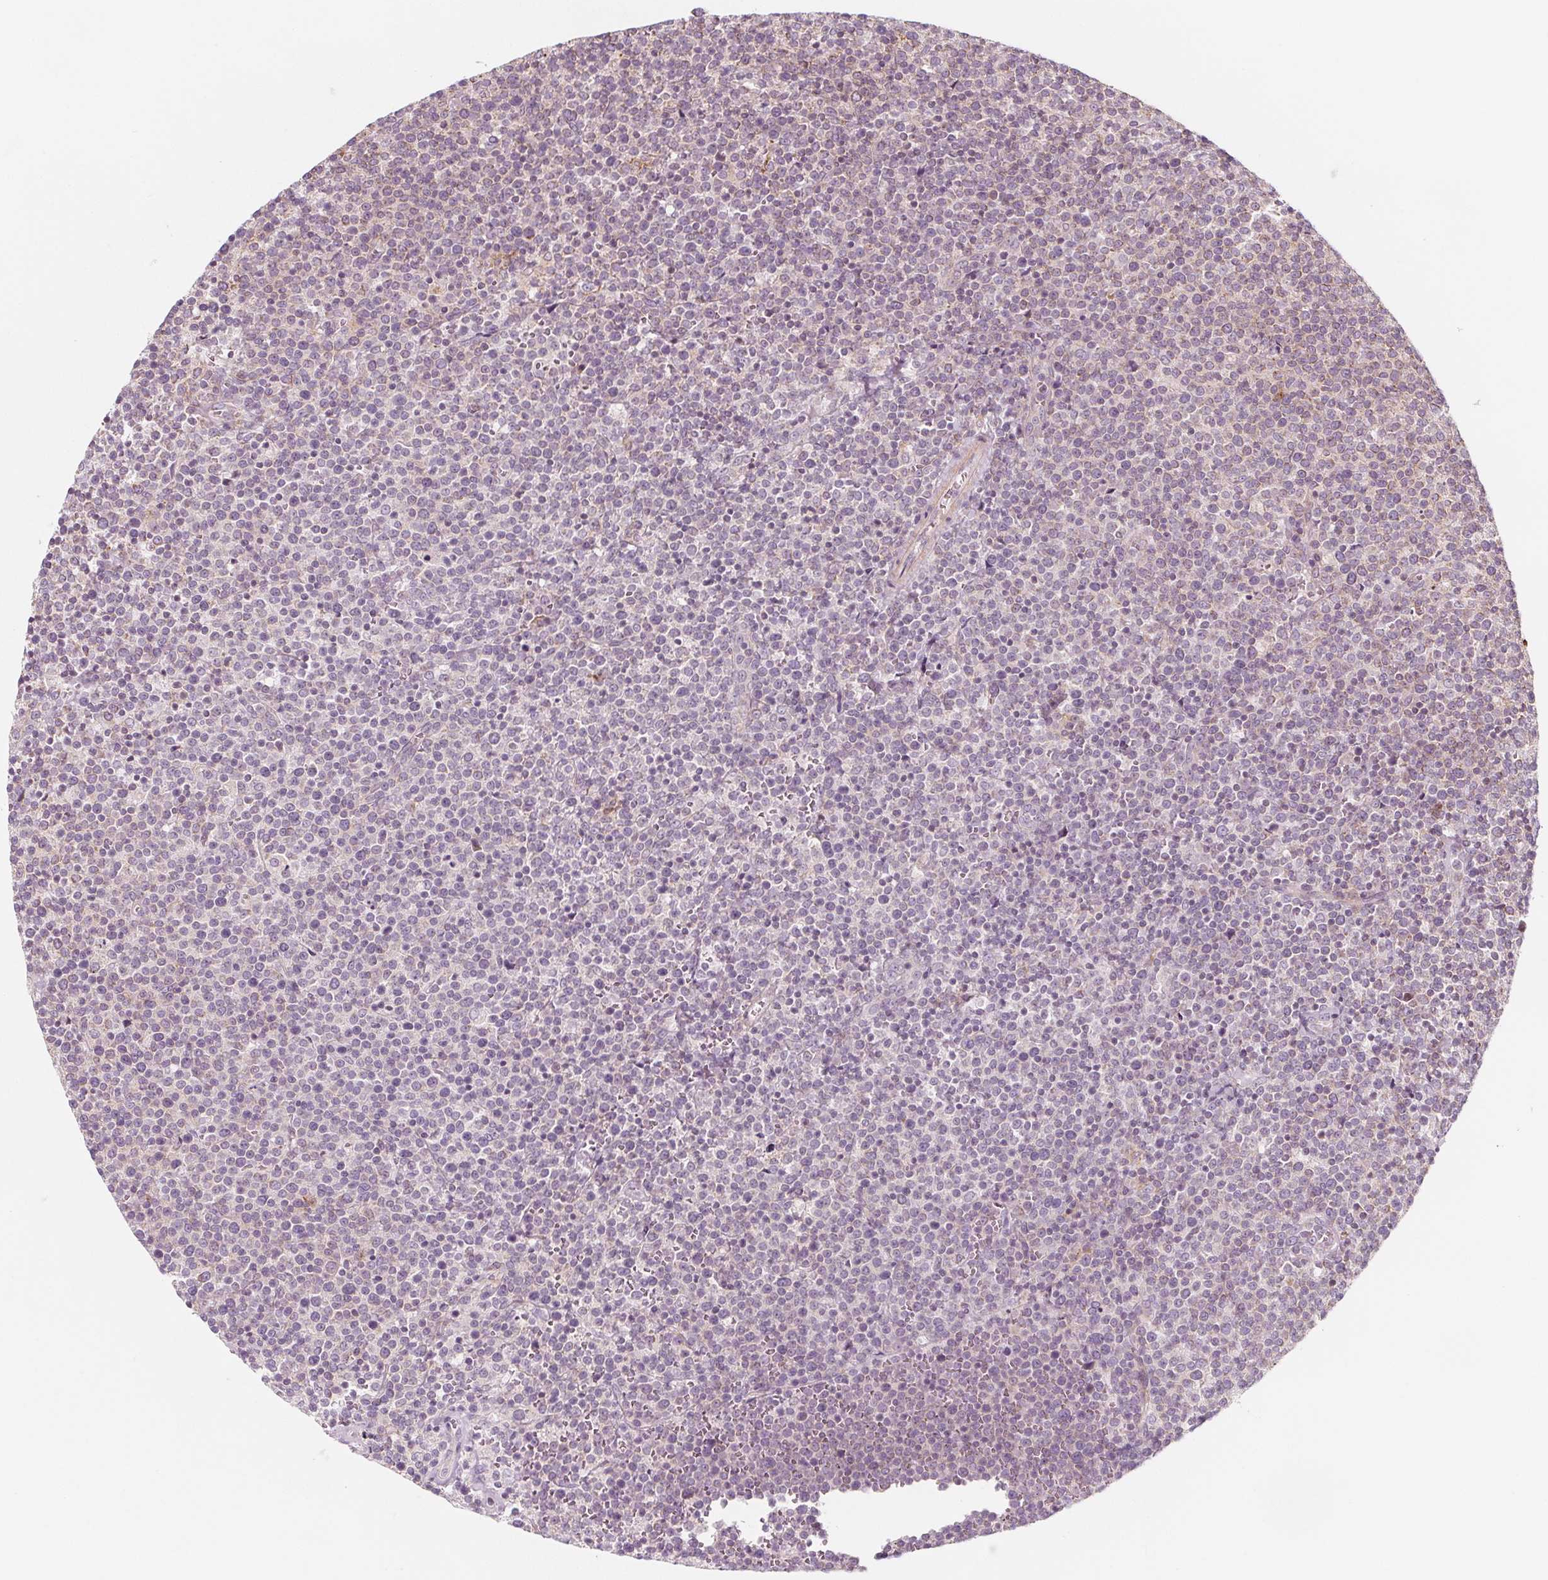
{"staining": {"intensity": "negative", "quantity": "none", "location": "none"}, "tissue": "lymphoma", "cell_type": "Tumor cells", "image_type": "cancer", "snomed": [{"axis": "morphology", "description": "Malignant lymphoma, non-Hodgkin's type, High grade"}, {"axis": "topography", "description": "Lymph node"}], "caption": "The IHC image has no significant positivity in tumor cells of high-grade malignant lymphoma, non-Hodgkin's type tissue. The staining is performed using DAB (3,3'-diaminobenzidine) brown chromogen with nuclei counter-stained in using hematoxylin.", "gene": "ADAM33", "patient": {"sex": "male", "age": 61}}